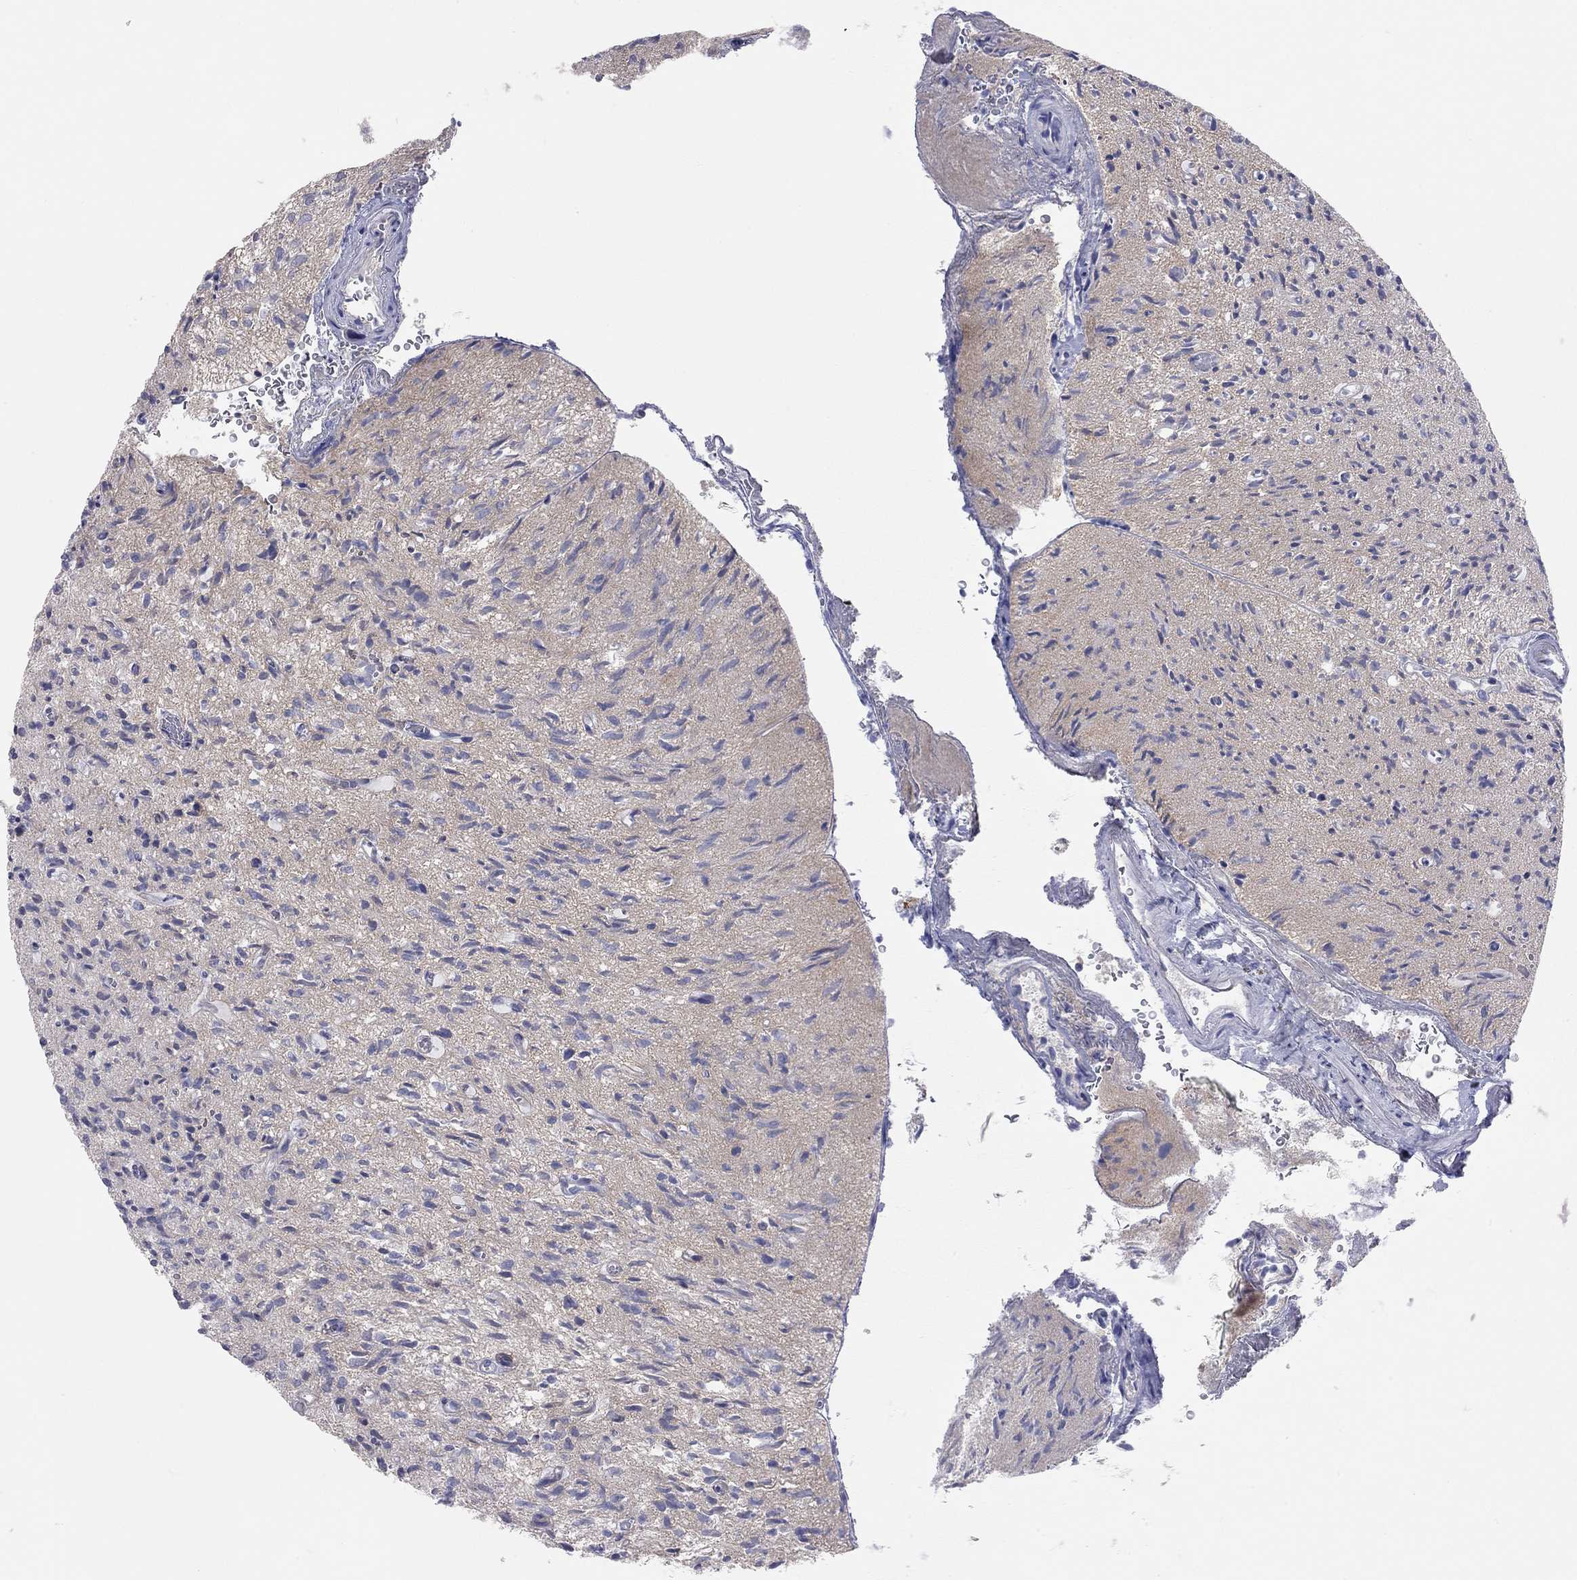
{"staining": {"intensity": "negative", "quantity": "none", "location": "none"}, "tissue": "glioma", "cell_type": "Tumor cells", "image_type": "cancer", "snomed": [{"axis": "morphology", "description": "Glioma, malignant, High grade"}, {"axis": "topography", "description": "Brain"}], "caption": "Human glioma stained for a protein using immunohistochemistry (IHC) demonstrates no staining in tumor cells.", "gene": "KCNB1", "patient": {"sex": "male", "age": 64}}